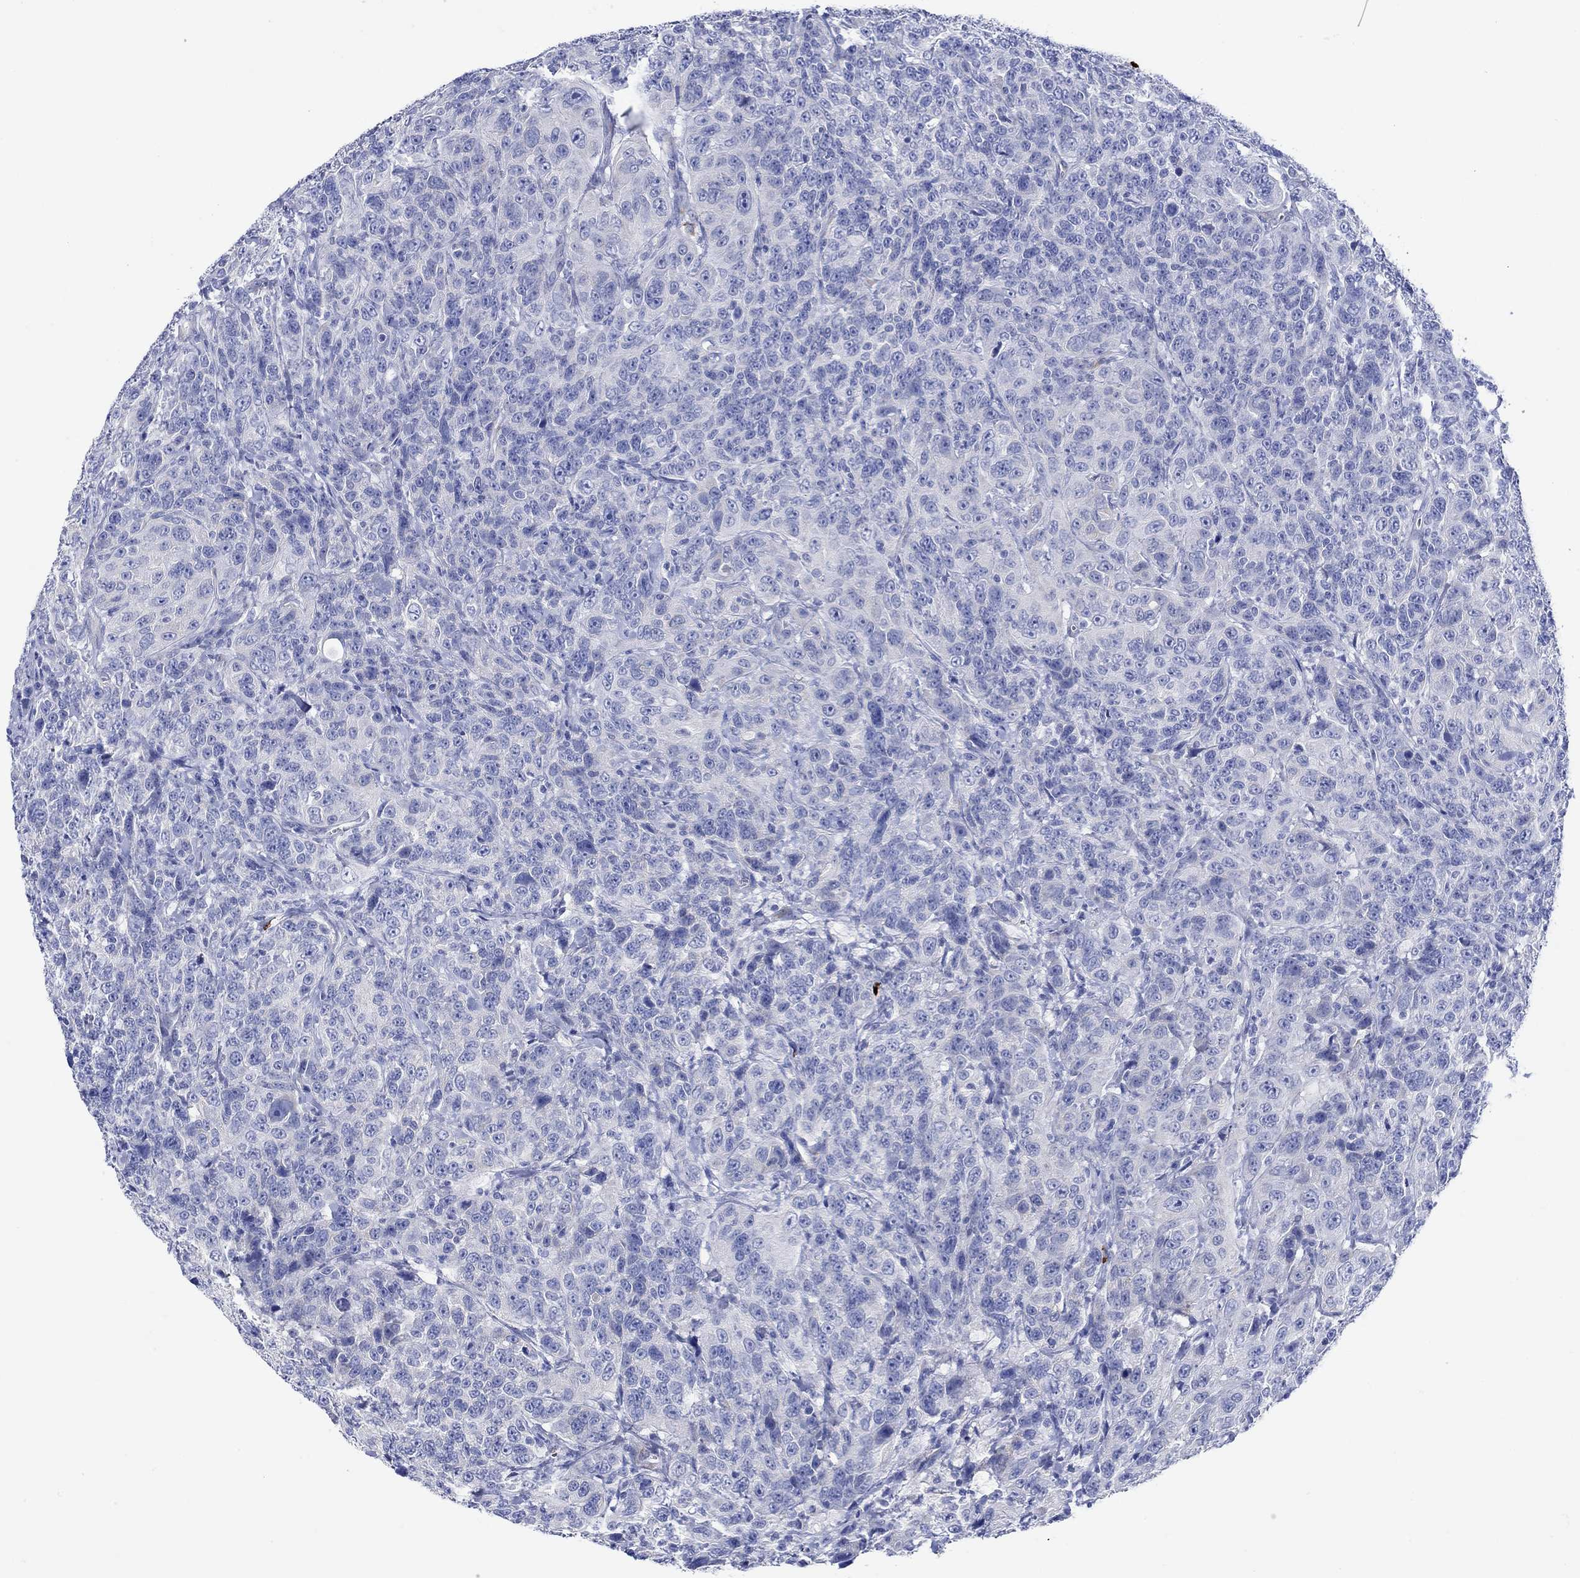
{"staining": {"intensity": "negative", "quantity": "none", "location": "none"}, "tissue": "urothelial cancer", "cell_type": "Tumor cells", "image_type": "cancer", "snomed": [{"axis": "morphology", "description": "Urothelial carcinoma, NOS"}, {"axis": "morphology", "description": "Urothelial carcinoma, High grade"}, {"axis": "topography", "description": "Urinary bladder"}], "caption": "Protein analysis of urothelial carcinoma (high-grade) exhibits no significant staining in tumor cells. The staining is performed using DAB brown chromogen with nuclei counter-stained in using hematoxylin.", "gene": "P2RY6", "patient": {"sex": "female", "age": 73}}